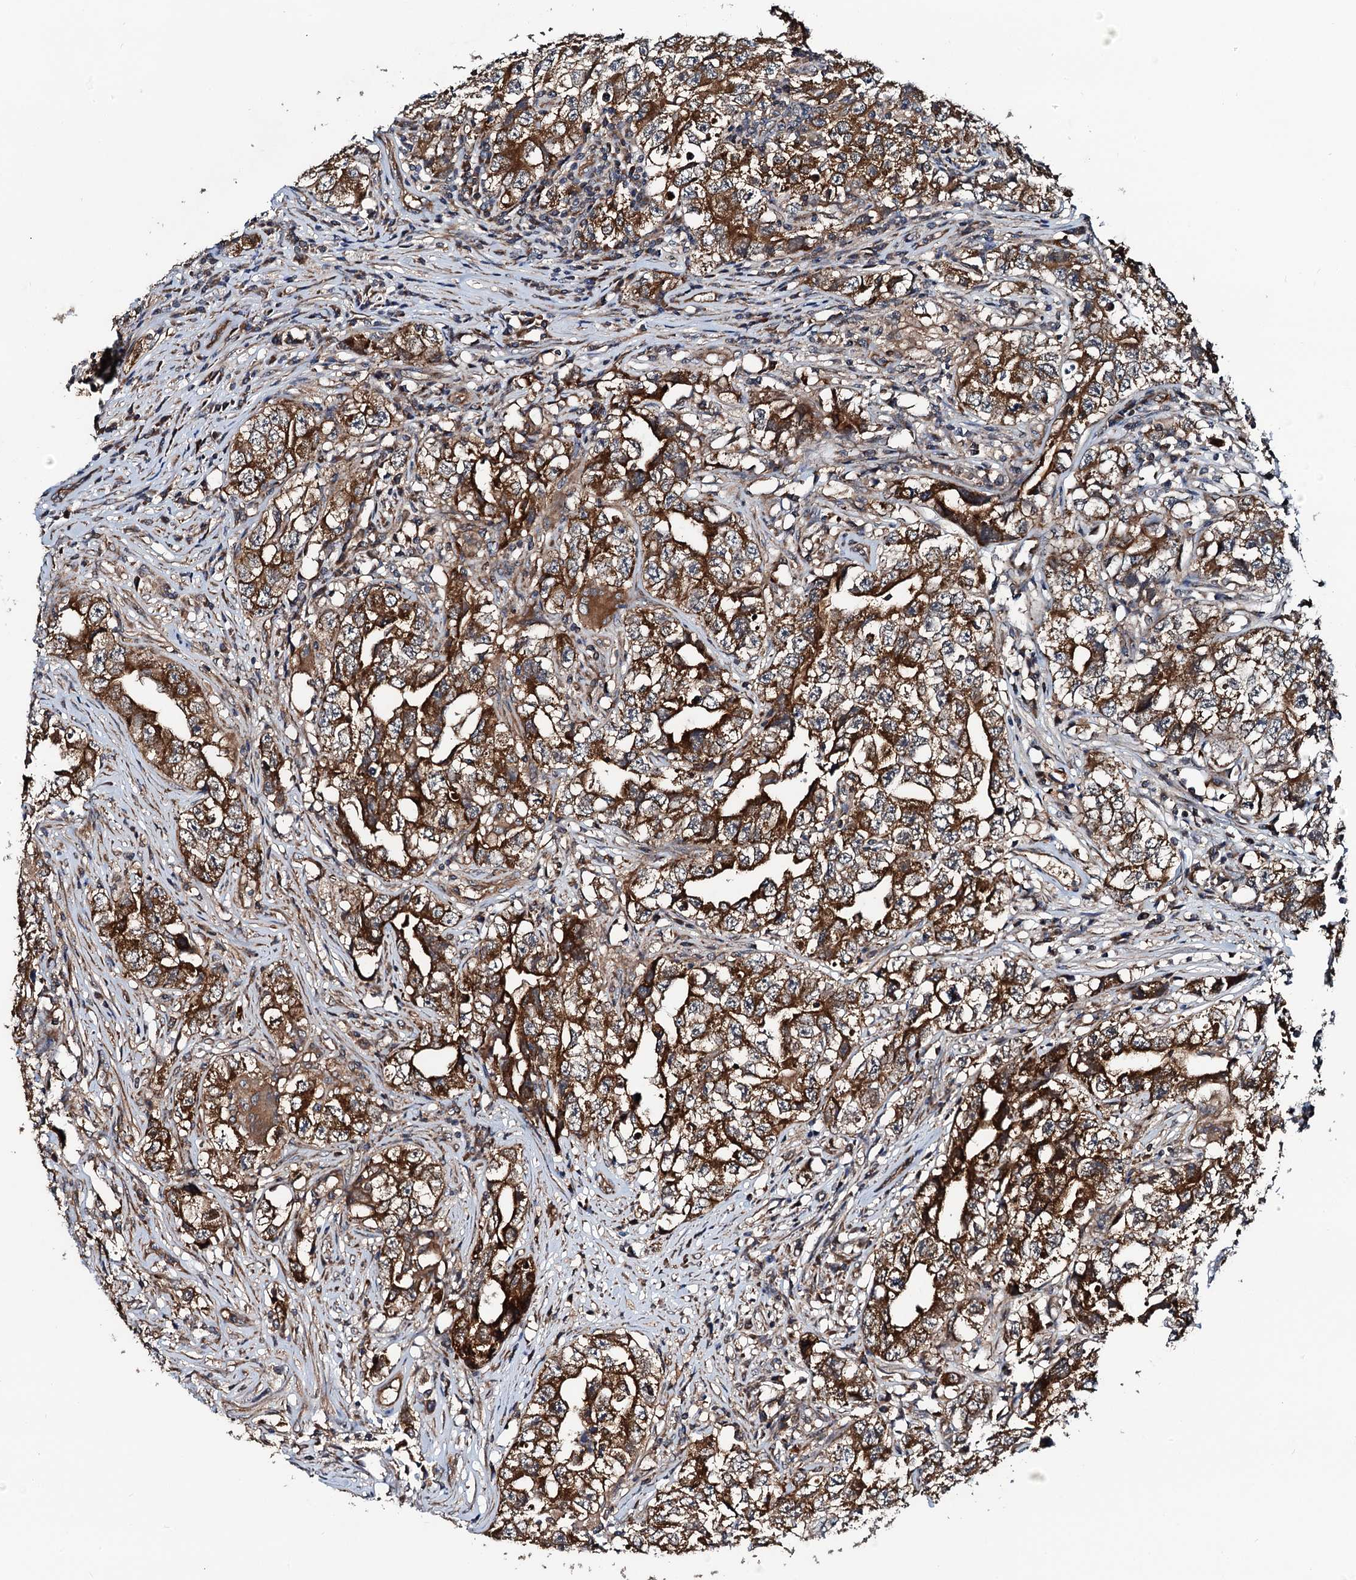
{"staining": {"intensity": "strong", "quantity": ">75%", "location": "cytoplasmic/membranous"}, "tissue": "testis cancer", "cell_type": "Tumor cells", "image_type": "cancer", "snomed": [{"axis": "morphology", "description": "Seminoma, NOS"}, {"axis": "morphology", "description": "Carcinoma, Embryonal, NOS"}, {"axis": "topography", "description": "Testis"}], "caption": "Immunohistochemical staining of testis cancer (embryonal carcinoma) demonstrates strong cytoplasmic/membranous protein positivity in about >75% of tumor cells.", "gene": "NEK1", "patient": {"sex": "male", "age": 43}}